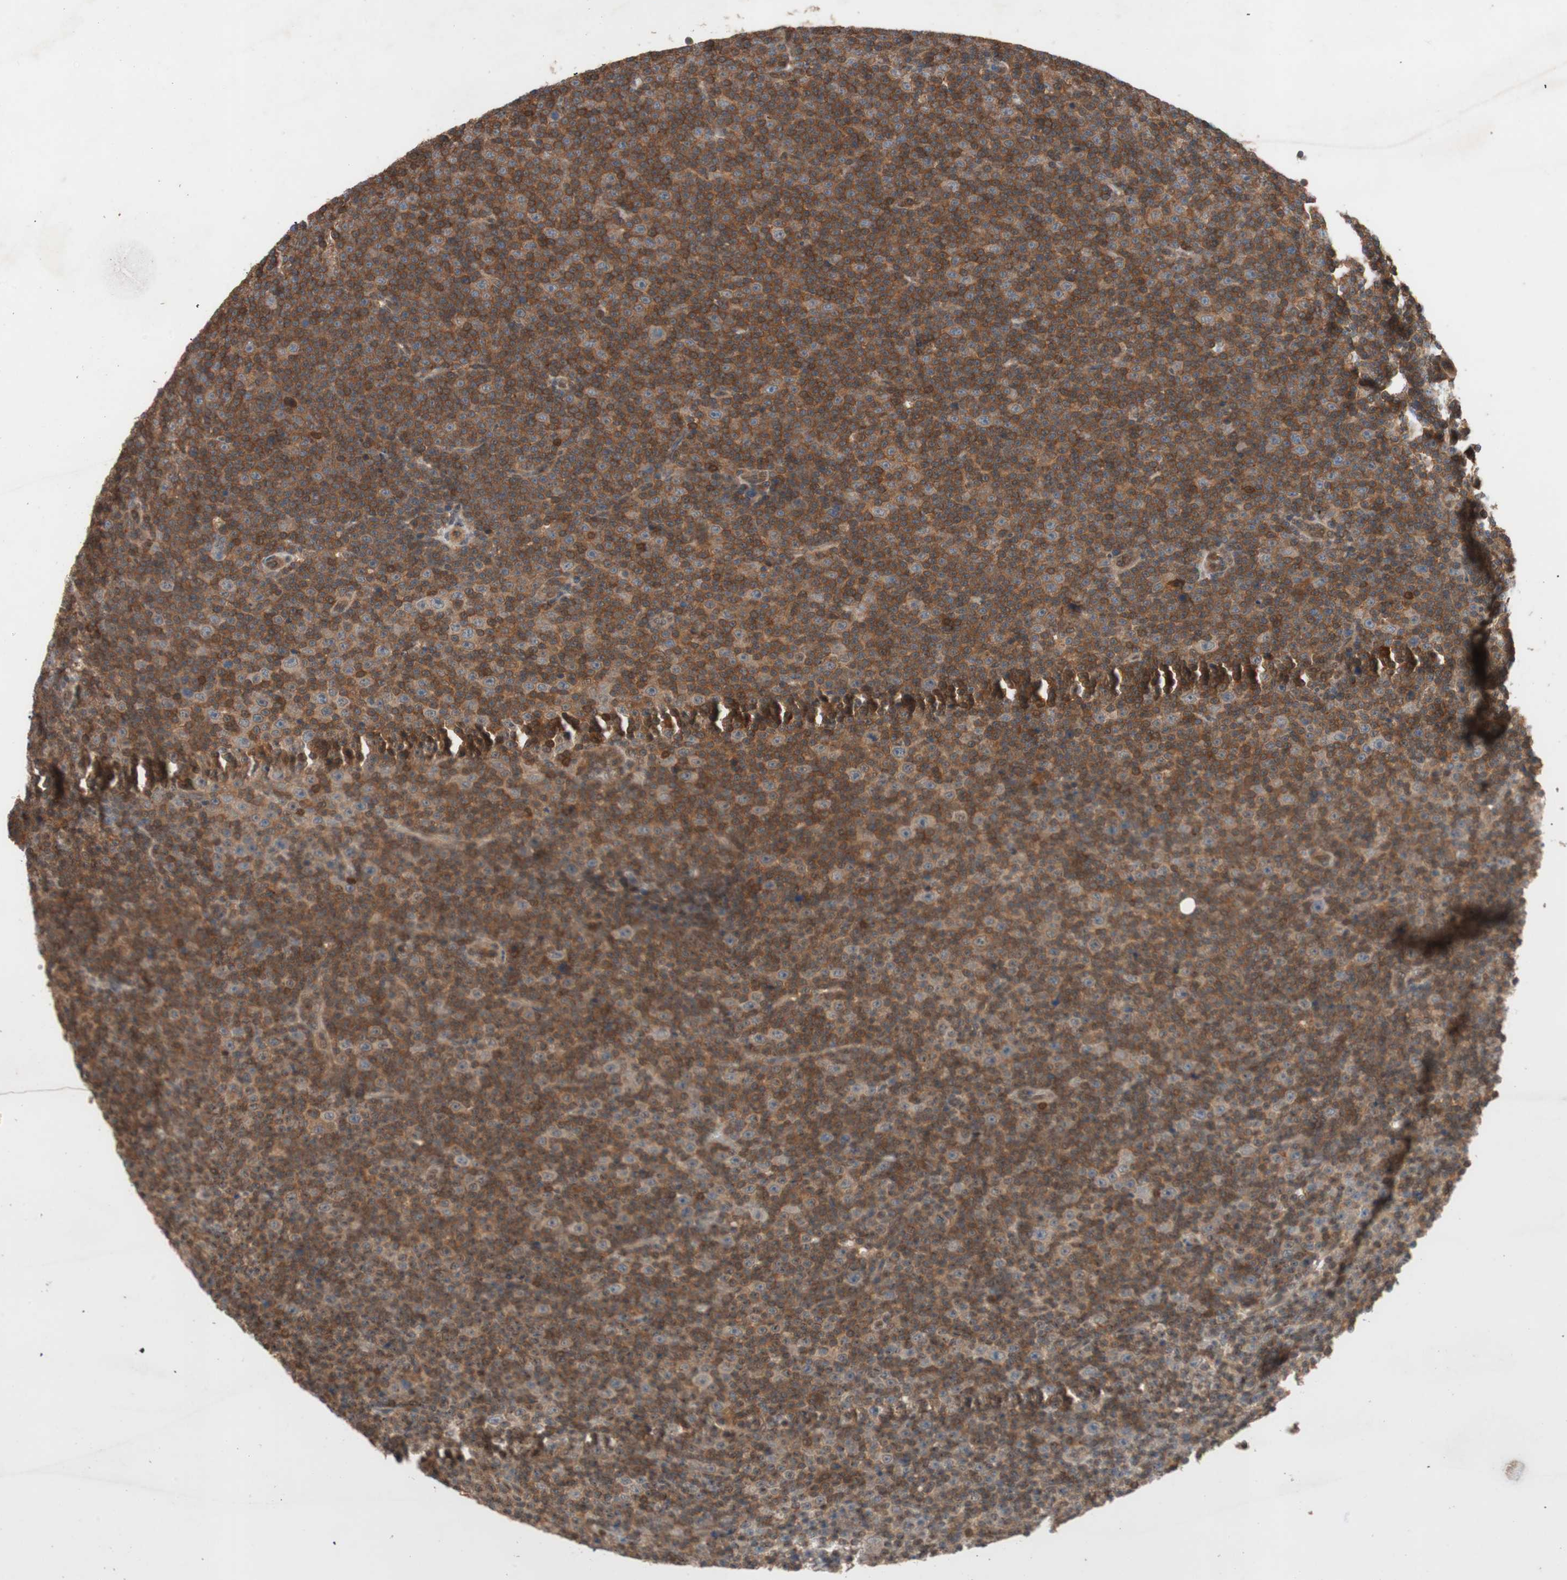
{"staining": {"intensity": "strong", "quantity": ">75%", "location": "cytoplasmic/membranous"}, "tissue": "lymphoma", "cell_type": "Tumor cells", "image_type": "cancer", "snomed": [{"axis": "morphology", "description": "Malignant lymphoma, non-Hodgkin's type, Low grade"}, {"axis": "topography", "description": "Lymph node"}], "caption": "An immunohistochemistry image of tumor tissue is shown. Protein staining in brown shows strong cytoplasmic/membranous positivity in low-grade malignant lymphoma, non-Hodgkin's type within tumor cells. (brown staining indicates protein expression, while blue staining denotes nuclei).", "gene": "GALT", "patient": {"sex": "female", "age": 67}}